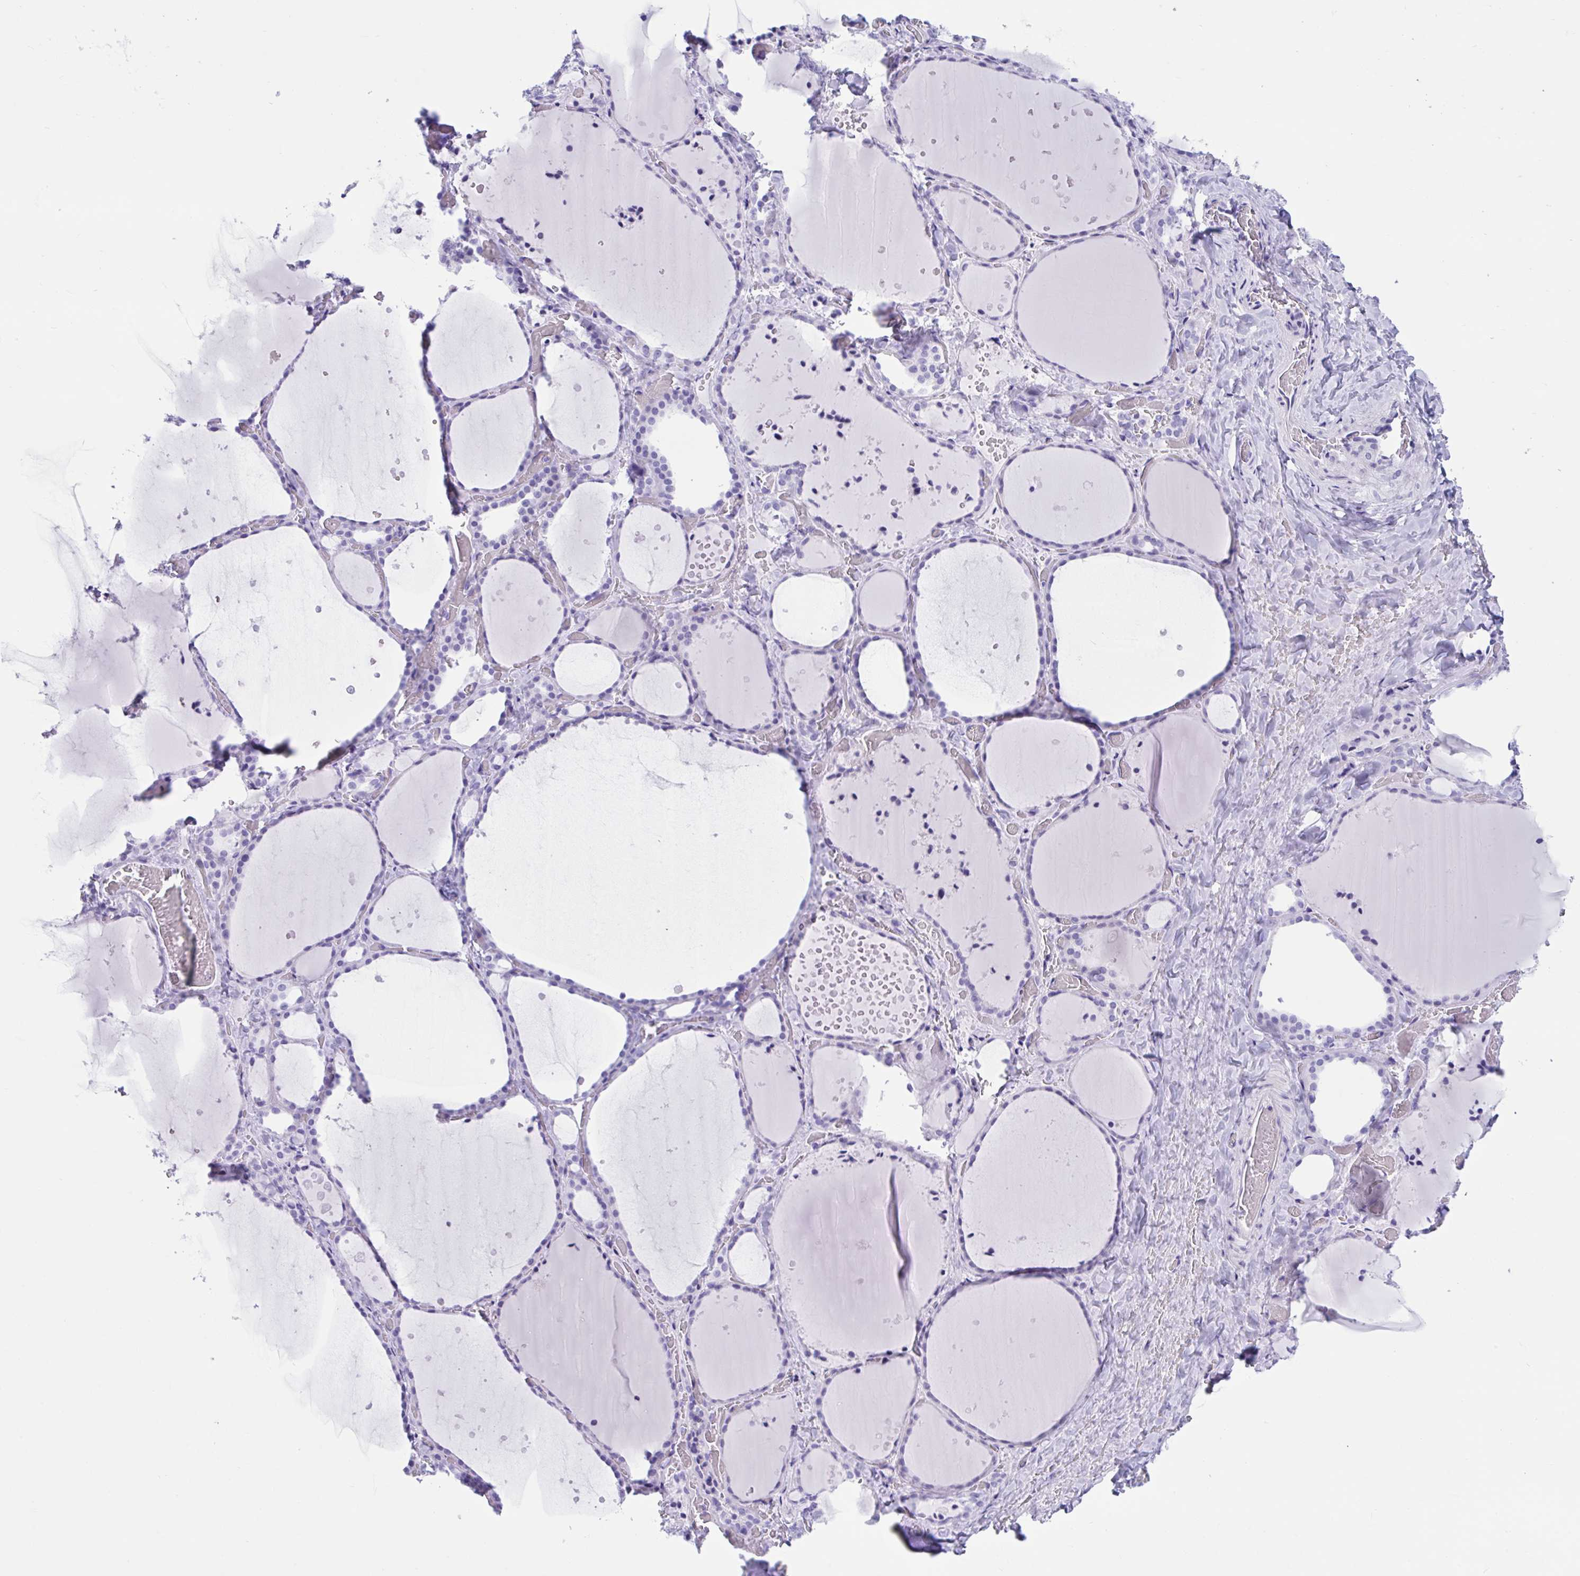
{"staining": {"intensity": "negative", "quantity": "none", "location": "none"}, "tissue": "thyroid gland", "cell_type": "Glandular cells", "image_type": "normal", "snomed": [{"axis": "morphology", "description": "Normal tissue, NOS"}, {"axis": "topography", "description": "Thyroid gland"}], "caption": "This is an immunohistochemistry image of normal thyroid gland. There is no positivity in glandular cells.", "gene": "TMEM35A", "patient": {"sex": "female", "age": 36}}